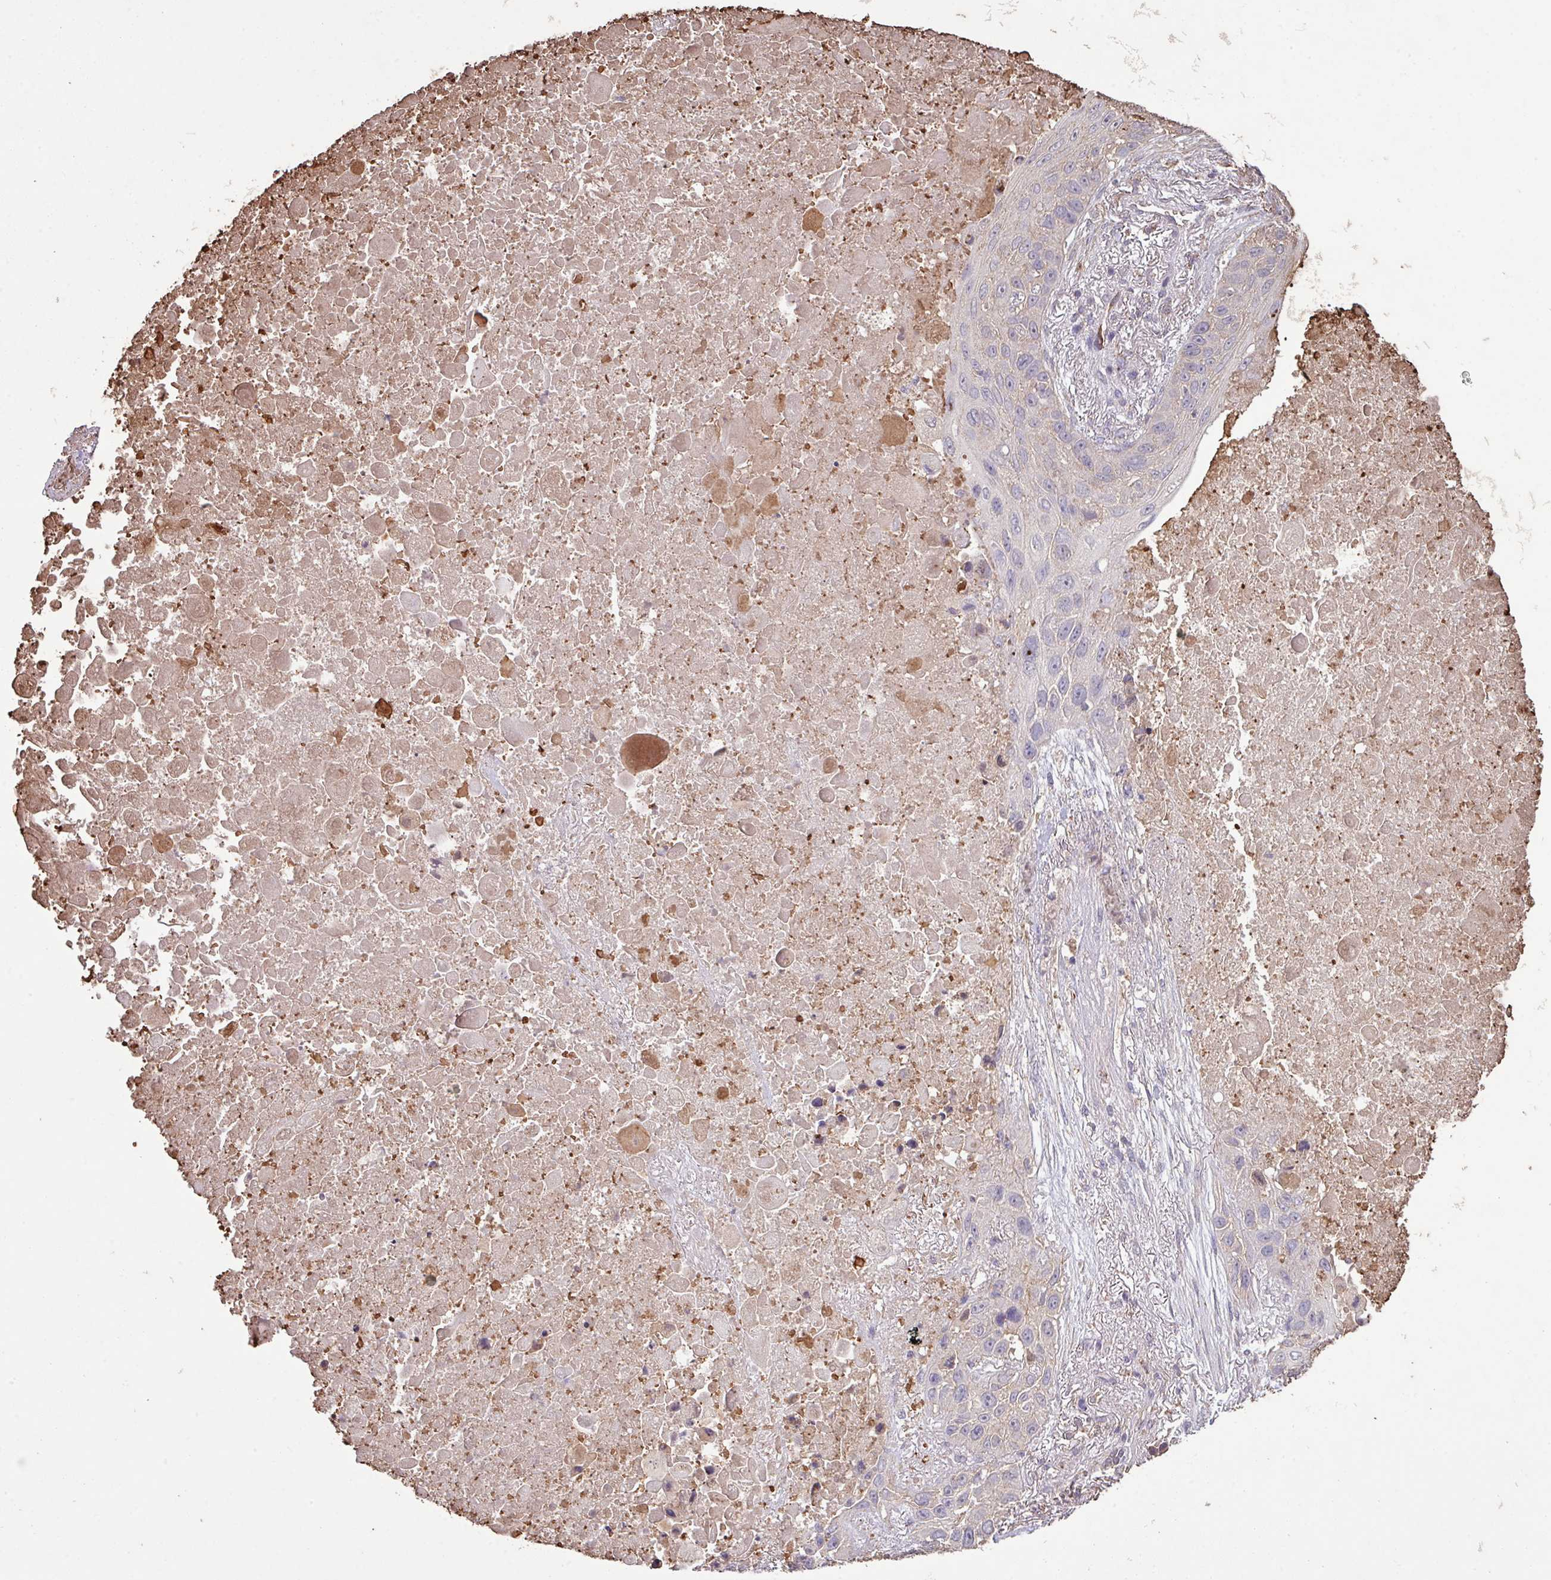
{"staining": {"intensity": "negative", "quantity": "none", "location": "none"}, "tissue": "lung cancer", "cell_type": "Tumor cells", "image_type": "cancer", "snomed": [{"axis": "morphology", "description": "Squamous cell carcinoma, NOS"}, {"axis": "topography", "description": "Lung"}], "caption": "Tumor cells show no significant expression in lung cancer (squamous cell carcinoma).", "gene": "CAMK2B", "patient": {"sex": "male", "age": 66}}